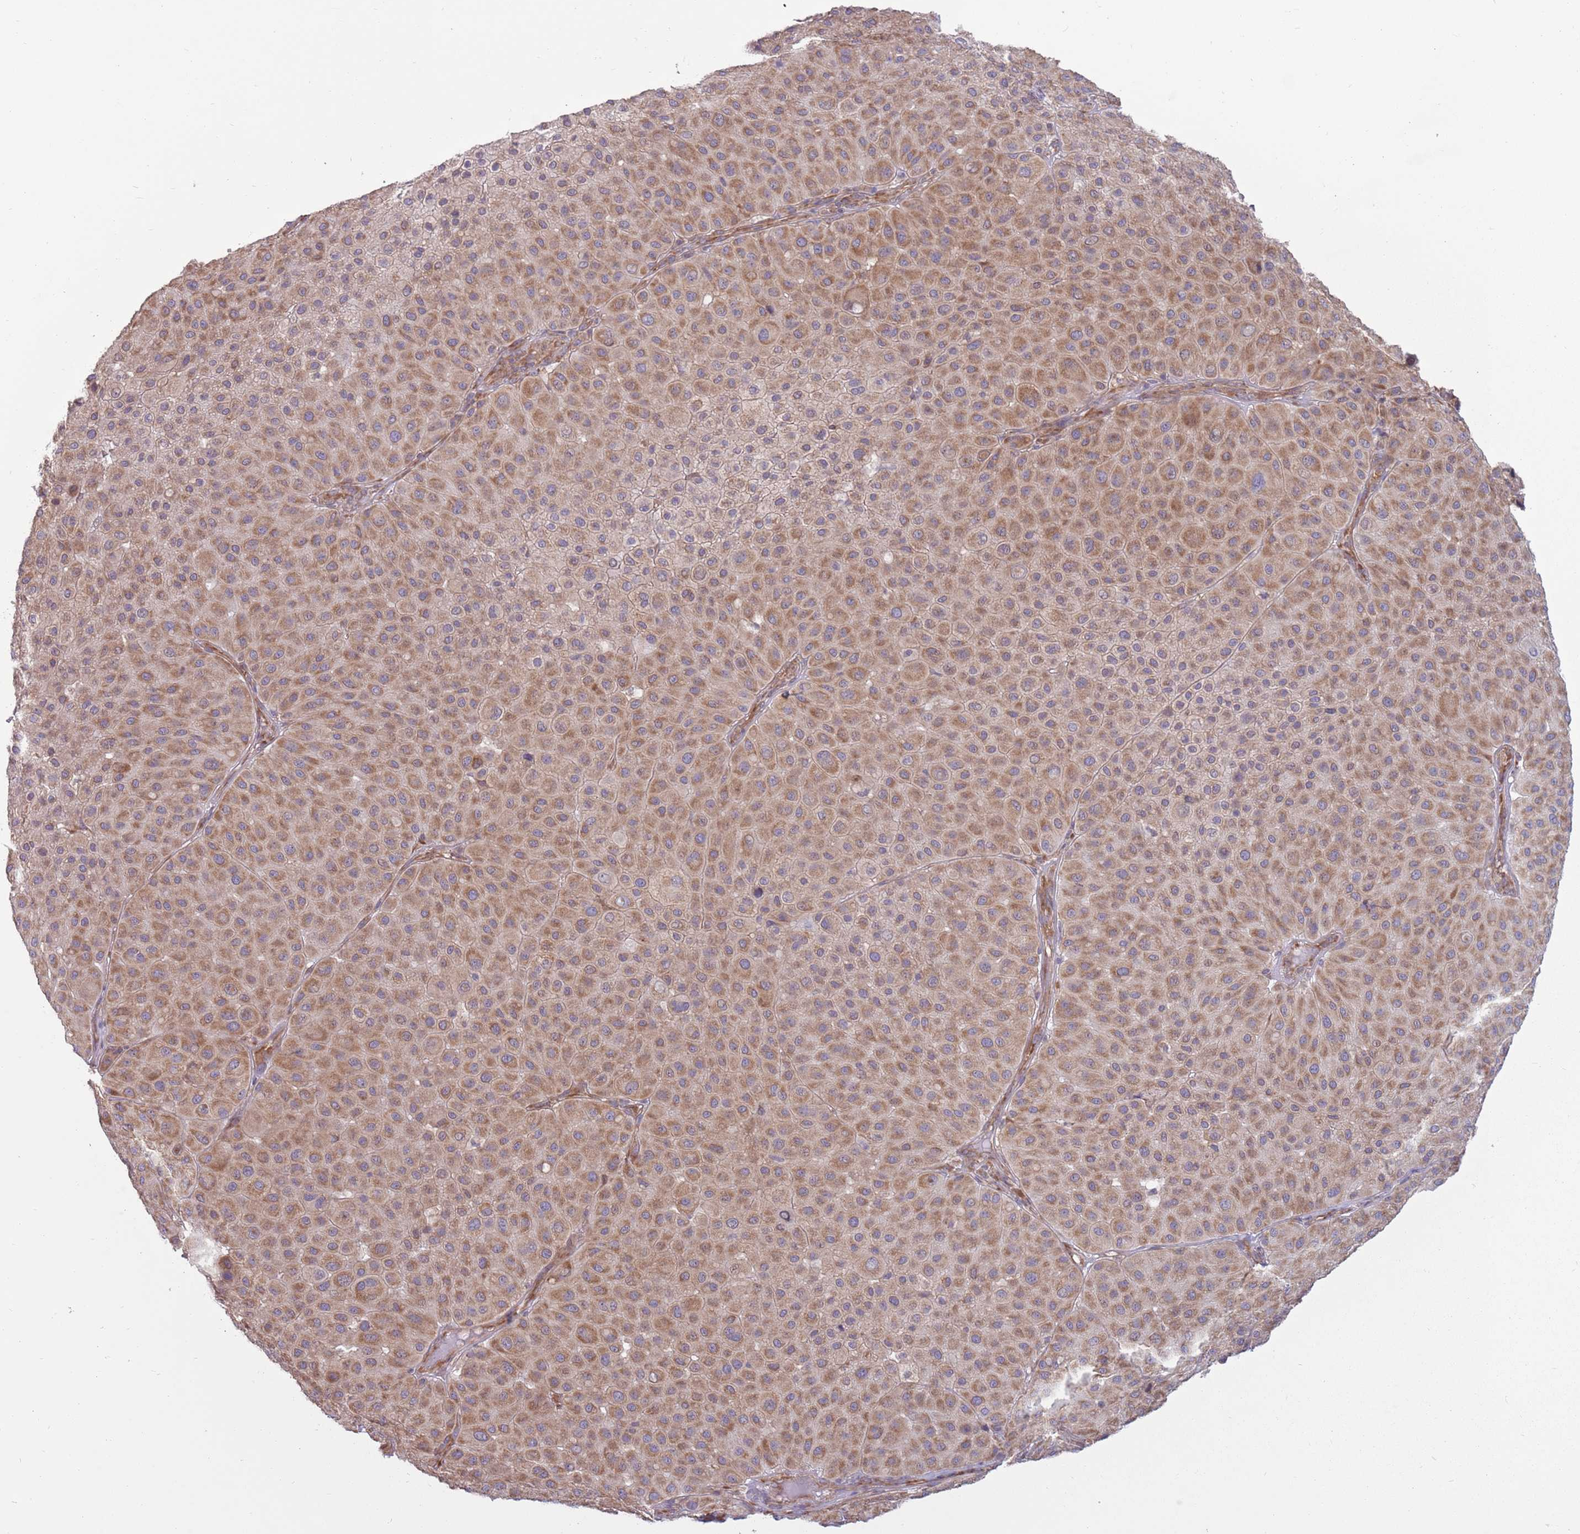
{"staining": {"intensity": "moderate", "quantity": ">75%", "location": "cytoplasmic/membranous"}, "tissue": "melanoma", "cell_type": "Tumor cells", "image_type": "cancer", "snomed": [{"axis": "morphology", "description": "Malignant melanoma, Metastatic site"}, {"axis": "topography", "description": "Smooth muscle"}], "caption": "Immunohistochemistry (IHC) of human melanoma shows medium levels of moderate cytoplasmic/membranous expression in approximately >75% of tumor cells. The staining was performed using DAB to visualize the protein expression in brown, while the nuclei were stained in blue with hematoxylin (Magnification: 20x).", "gene": "RPL17-C18orf32", "patient": {"sex": "male", "age": 41}}